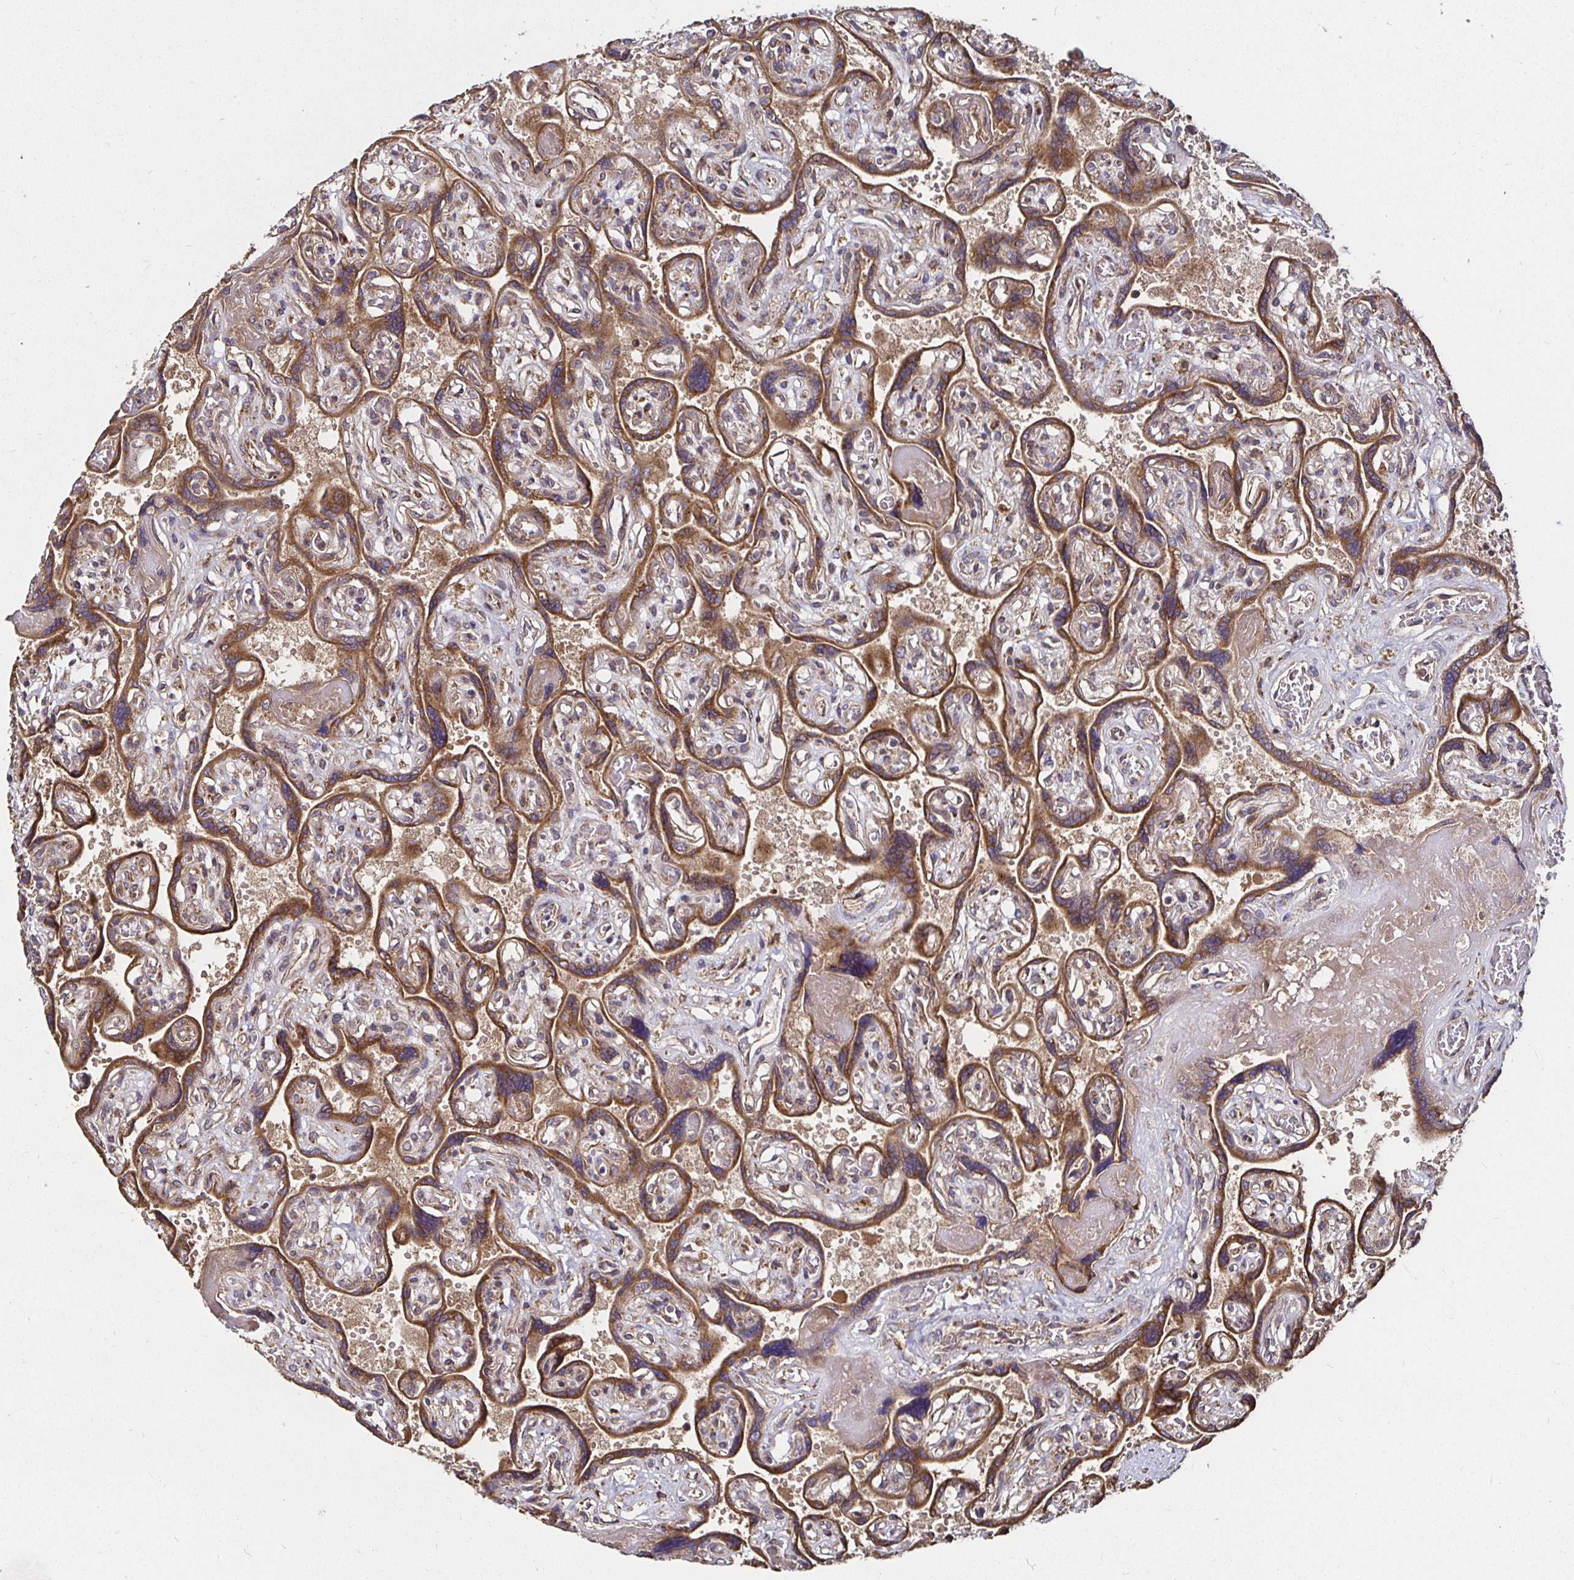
{"staining": {"intensity": "moderate", "quantity": ">75%", "location": "cytoplasmic/membranous"}, "tissue": "placenta", "cell_type": "Decidual cells", "image_type": "normal", "snomed": [{"axis": "morphology", "description": "Normal tissue, NOS"}, {"axis": "topography", "description": "Placenta"}], "caption": "An image of placenta stained for a protein displays moderate cytoplasmic/membranous brown staining in decidual cells. The staining was performed using DAB to visualize the protein expression in brown, while the nuclei were stained in blue with hematoxylin (Magnification: 20x).", "gene": "MLST8", "patient": {"sex": "female", "age": 32}}